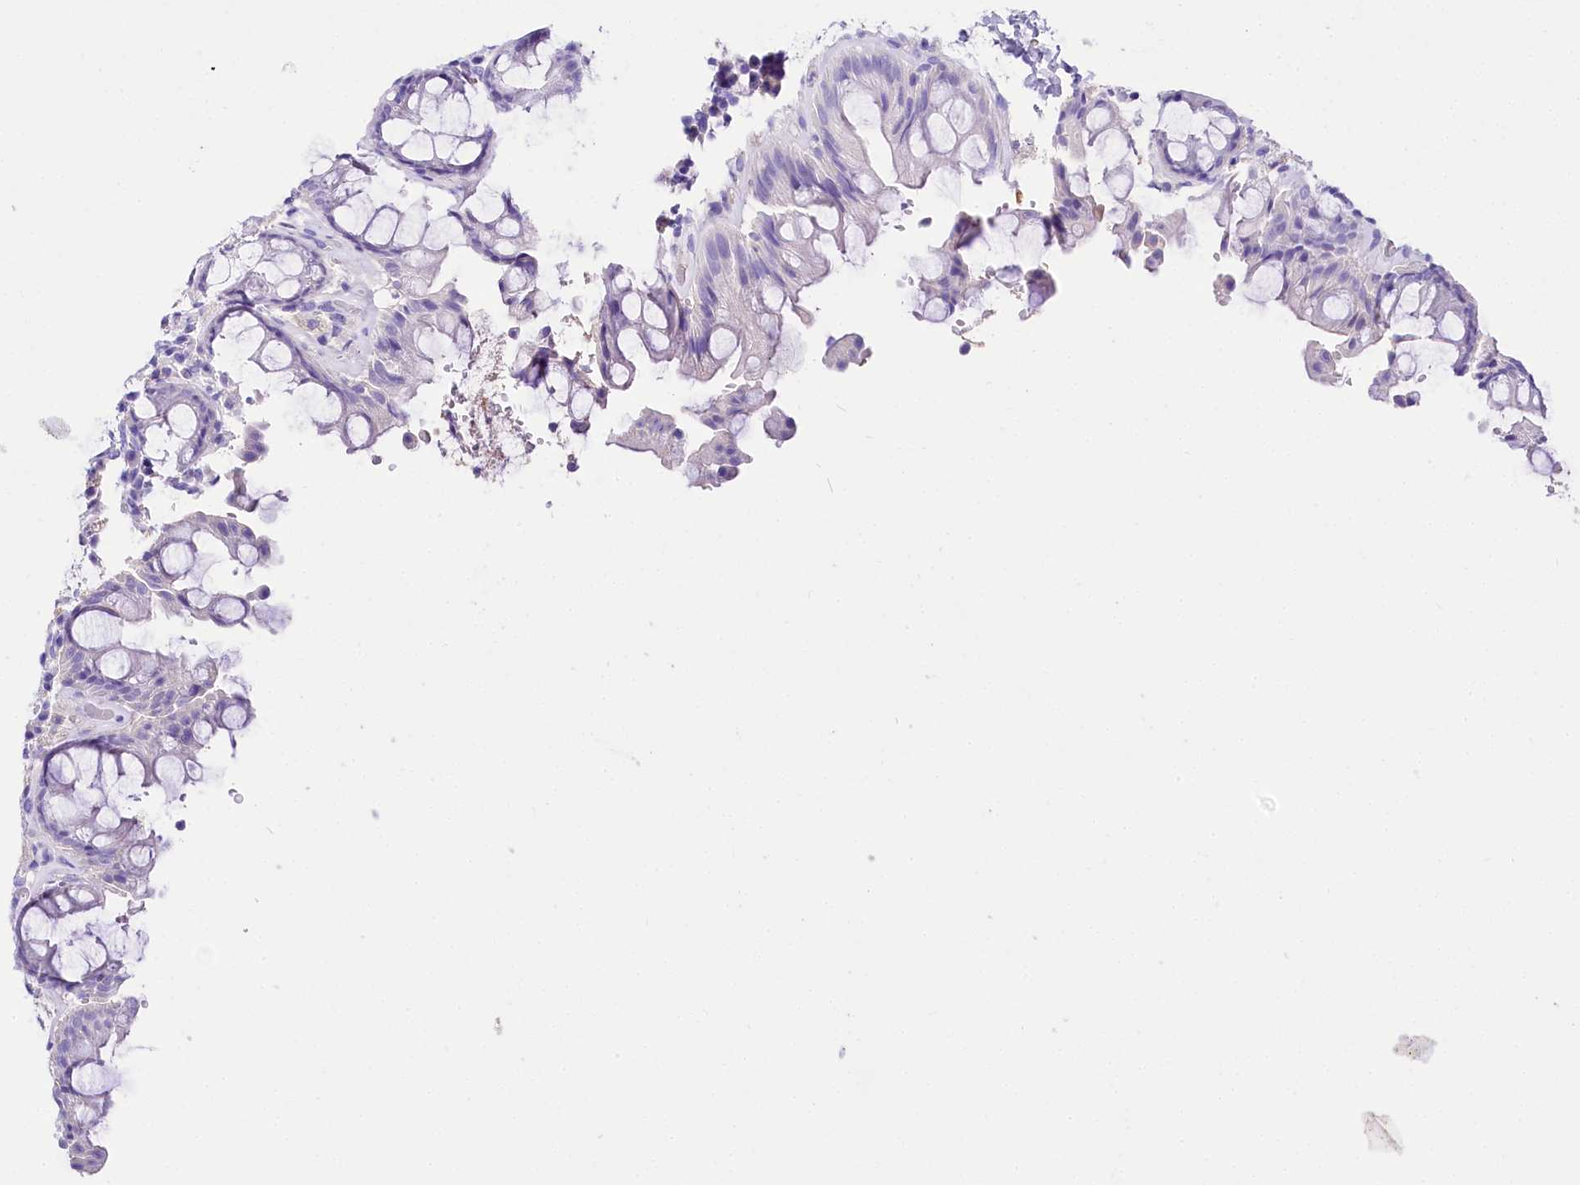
{"staining": {"intensity": "negative", "quantity": "none", "location": "none"}, "tissue": "rectum", "cell_type": "Glandular cells", "image_type": "normal", "snomed": [{"axis": "morphology", "description": "Normal tissue, NOS"}, {"axis": "topography", "description": "Rectum"}], "caption": "This image is of benign rectum stained with immunohistochemistry (IHC) to label a protein in brown with the nuclei are counter-stained blue. There is no positivity in glandular cells.", "gene": "A2ML1", "patient": {"sex": "male", "age": 64}}